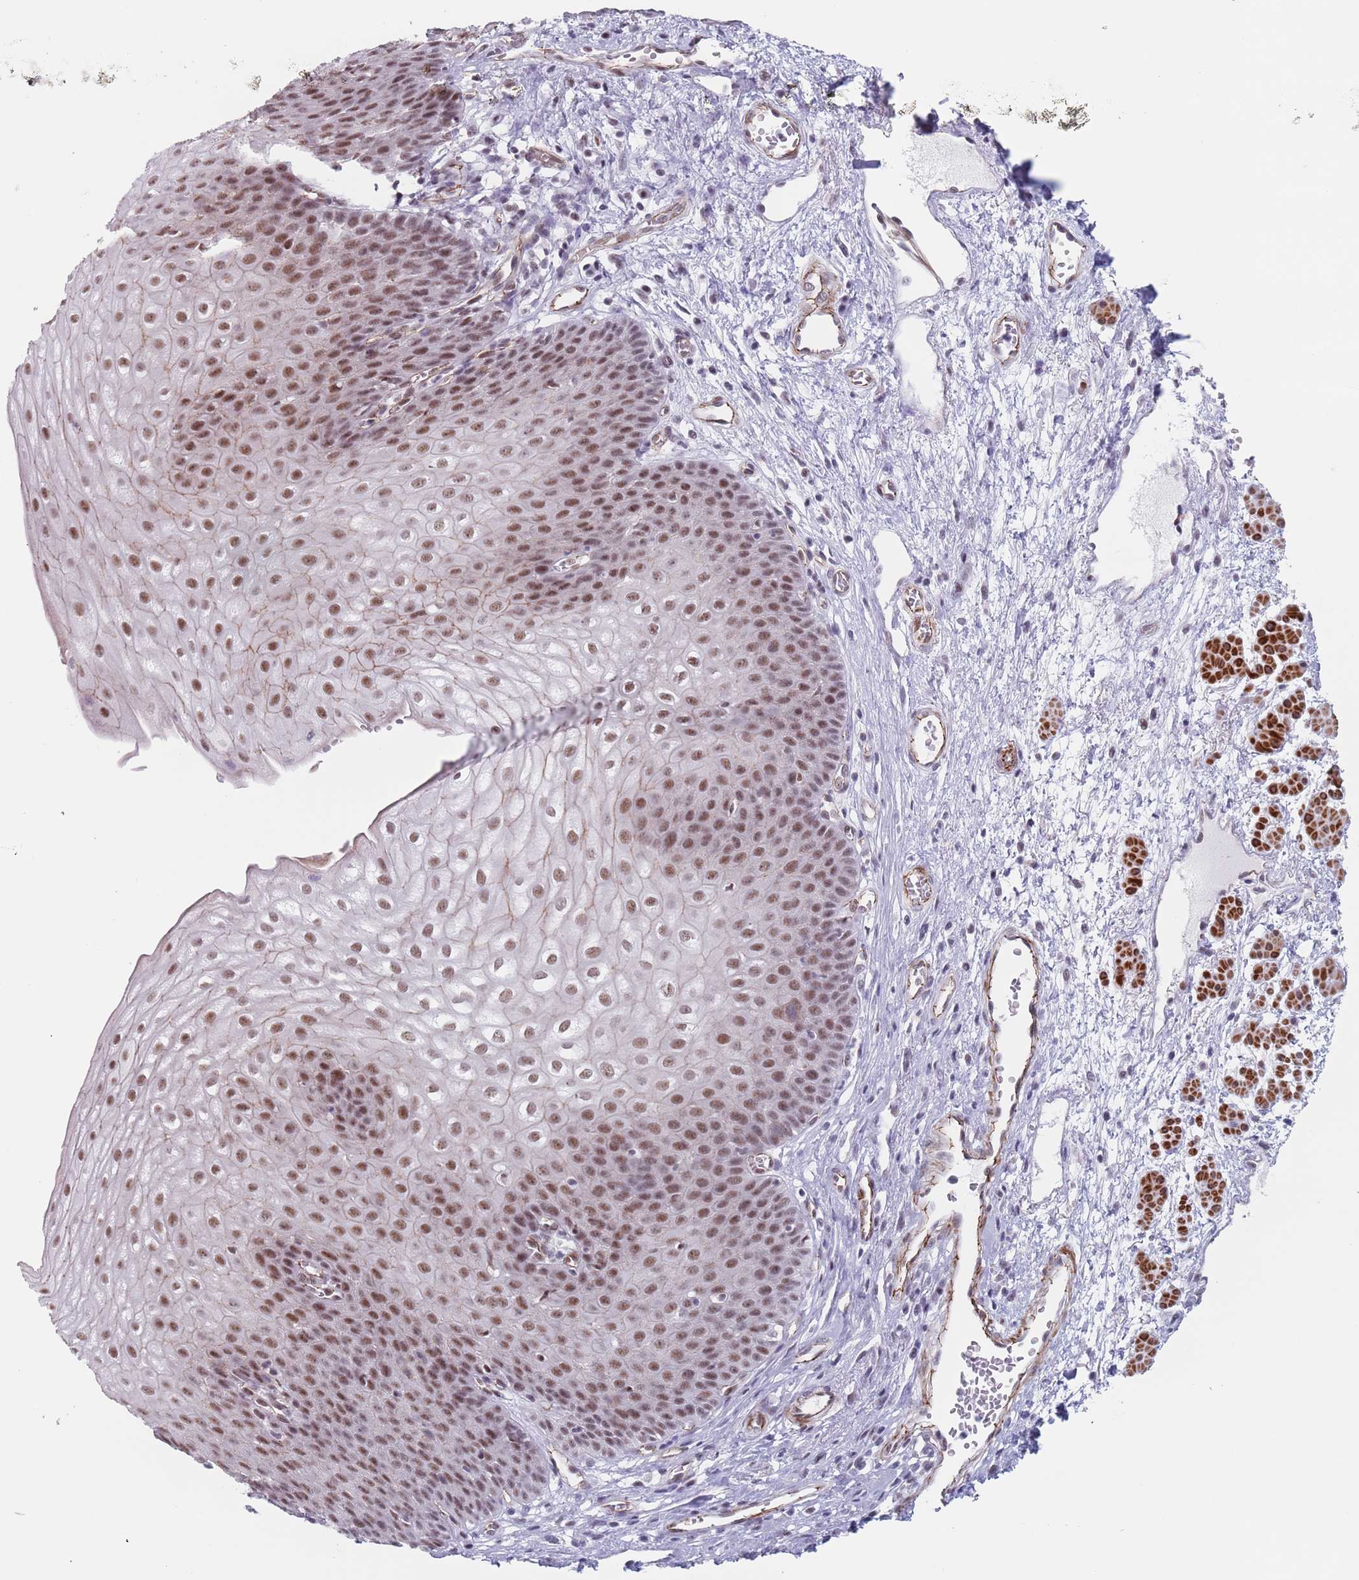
{"staining": {"intensity": "moderate", "quantity": ">75%", "location": "nuclear"}, "tissue": "esophagus", "cell_type": "Squamous epithelial cells", "image_type": "normal", "snomed": [{"axis": "morphology", "description": "Normal tissue, NOS"}, {"axis": "topography", "description": "Esophagus"}], "caption": "Normal esophagus exhibits moderate nuclear positivity in about >75% of squamous epithelial cells.", "gene": "OR5A2", "patient": {"sex": "male", "age": 71}}